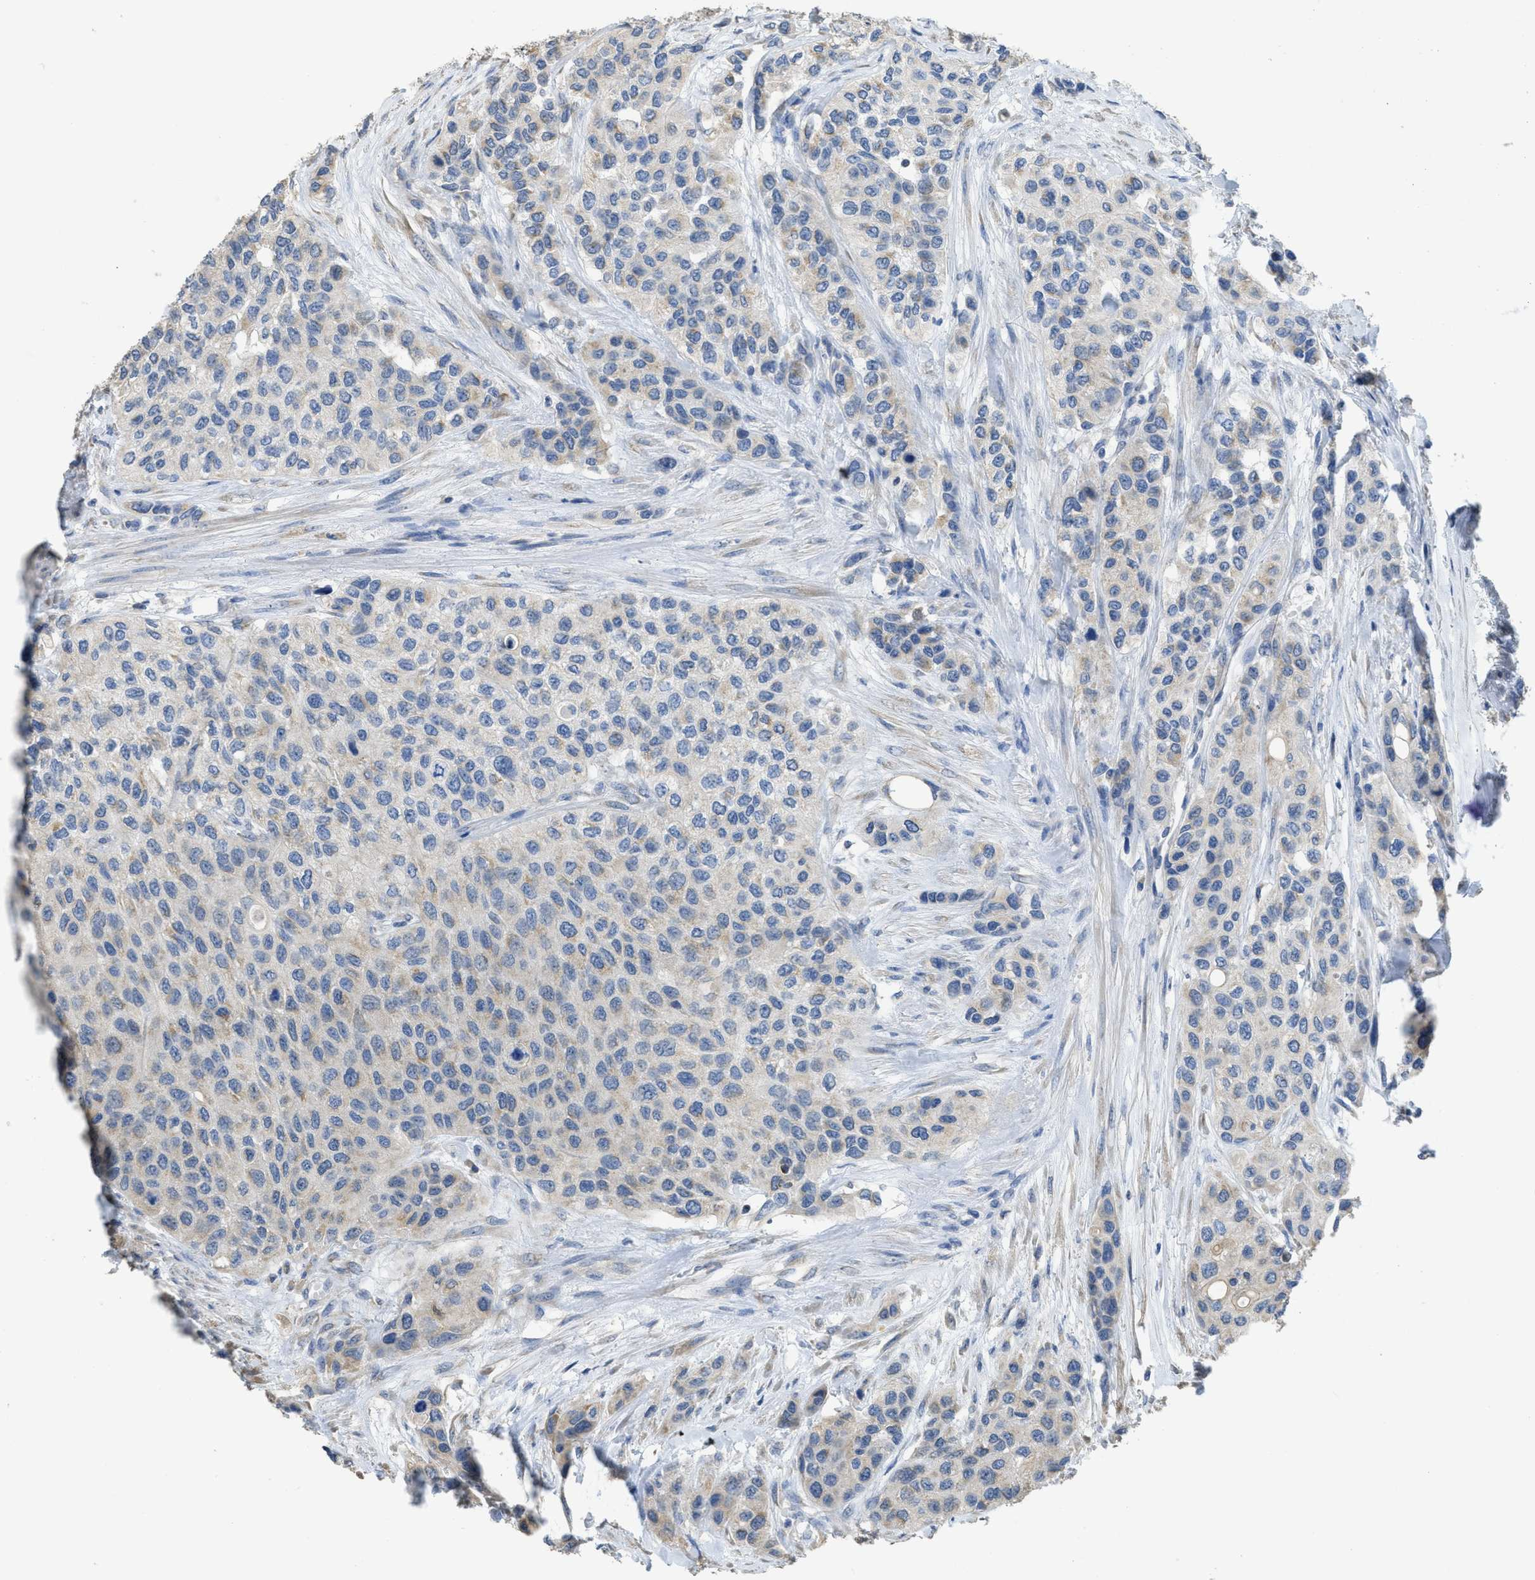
{"staining": {"intensity": "weak", "quantity": "<25%", "location": "cytoplasmic/membranous"}, "tissue": "urothelial cancer", "cell_type": "Tumor cells", "image_type": "cancer", "snomed": [{"axis": "morphology", "description": "Urothelial carcinoma, High grade"}, {"axis": "topography", "description": "Urinary bladder"}], "caption": "A high-resolution photomicrograph shows immunohistochemistry (IHC) staining of urothelial cancer, which shows no significant staining in tumor cells.", "gene": "SFXN2", "patient": {"sex": "female", "age": 56}}